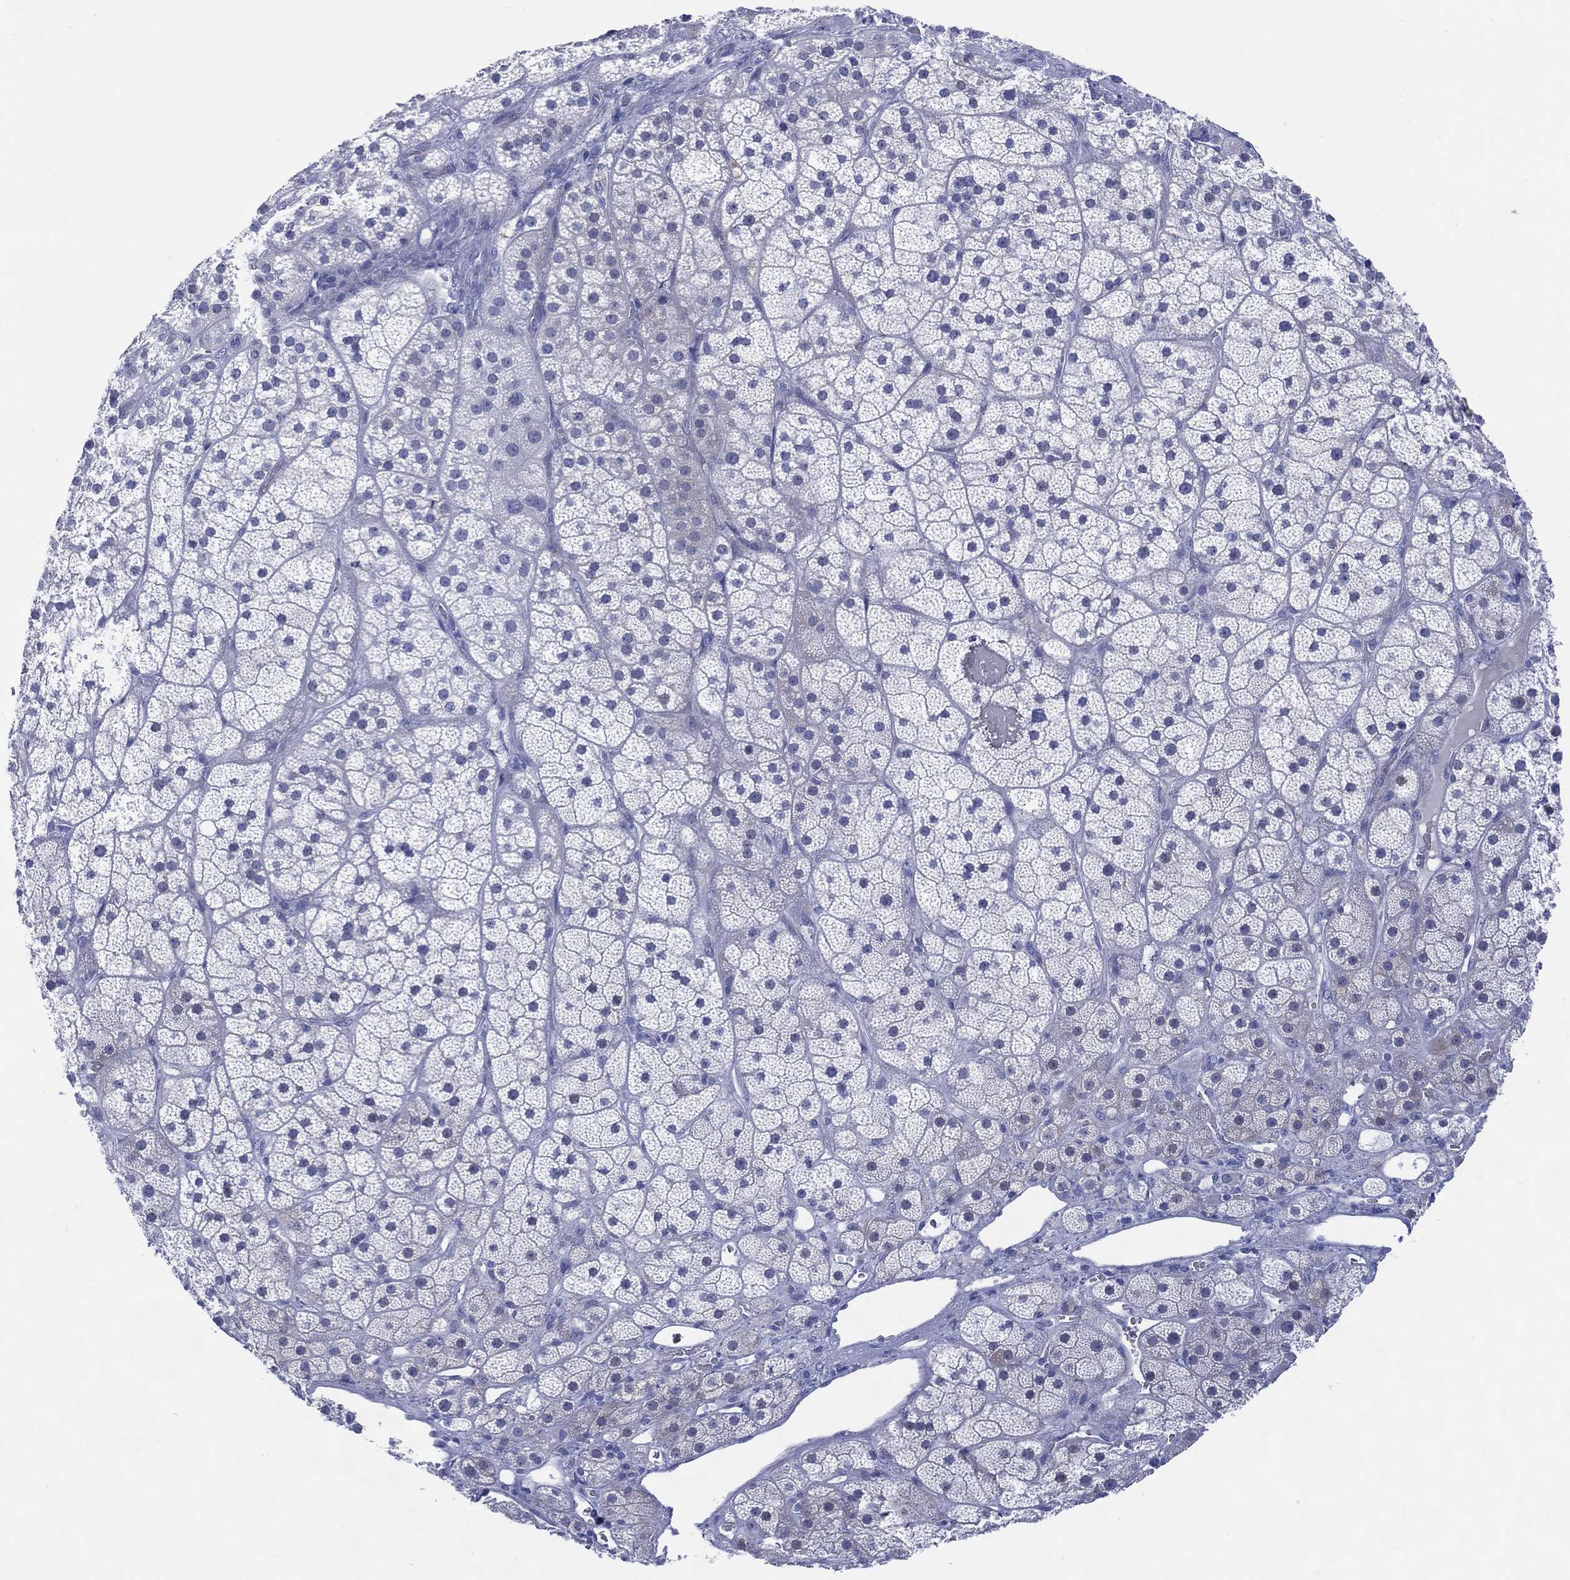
{"staining": {"intensity": "negative", "quantity": "none", "location": "none"}, "tissue": "adrenal gland", "cell_type": "Glandular cells", "image_type": "normal", "snomed": [{"axis": "morphology", "description": "Normal tissue, NOS"}, {"axis": "topography", "description": "Adrenal gland"}], "caption": "Photomicrograph shows no protein expression in glandular cells of normal adrenal gland. The staining is performed using DAB (3,3'-diaminobenzidine) brown chromogen with nuclei counter-stained in using hematoxylin.", "gene": "ENSG00000285953", "patient": {"sex": "male", "age": 57}}